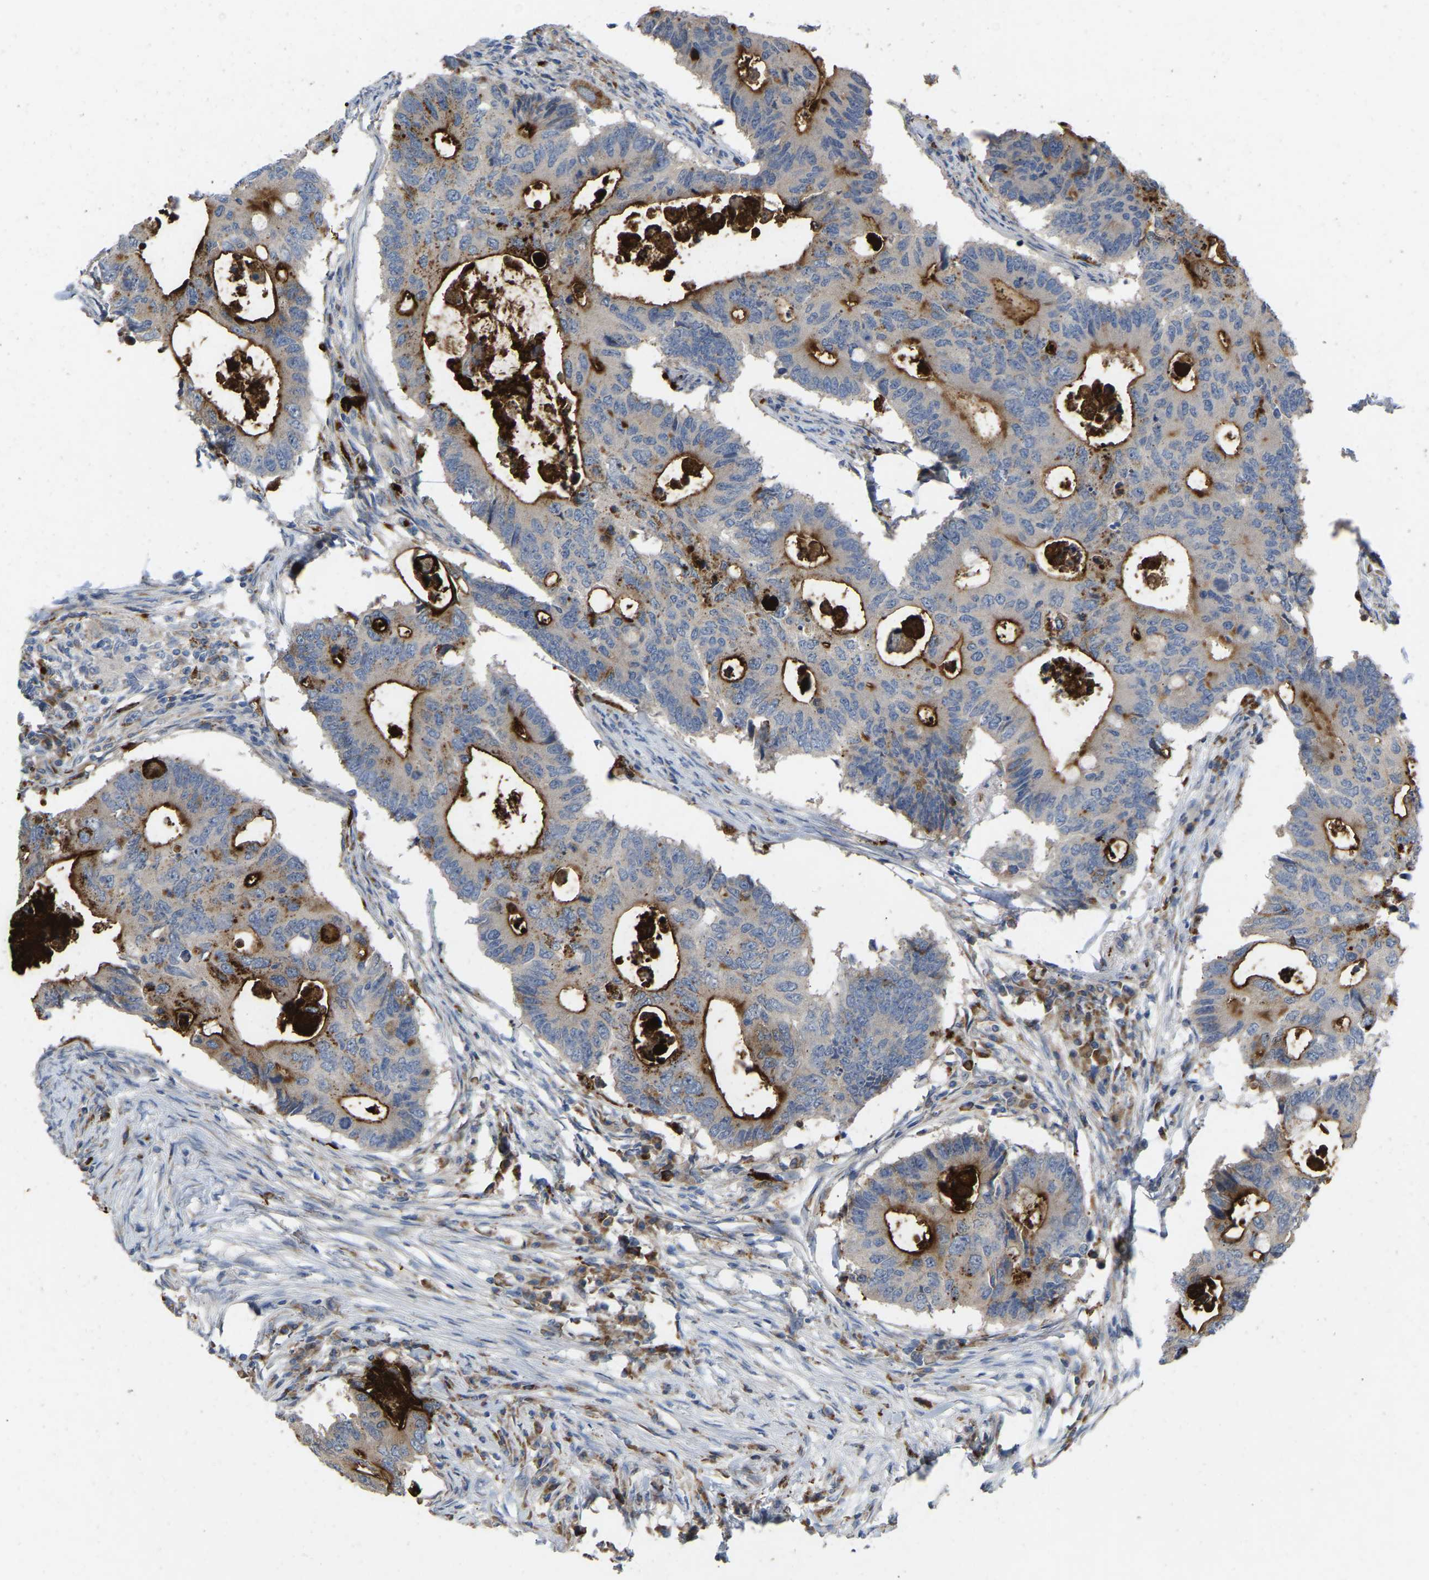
{"staining": {"intensity": "strong", "quantity": ">75%", "location": "cytoplasmic/membranous"}, "tissue": "colorectal cancer", "cell_type": "Tumor cells", "image_type": "cancer", "snomed": [{"axis": "morphology", "description": "Adenocarcinoma, NOS"}, {"axis": "topography", "description": "Colon"}], "caption": "Immunohistochemical staining of human colorectal cancer (adenocarcinoma) reveals high levels of strong cytoplasmic/membranous protein expression in about >75% of tumor cells. (DAB IHC, brown staining for protein, blue staining for nuclei).", "gene": "RHEB", "patient": {"sex": "male", "age": 71}}